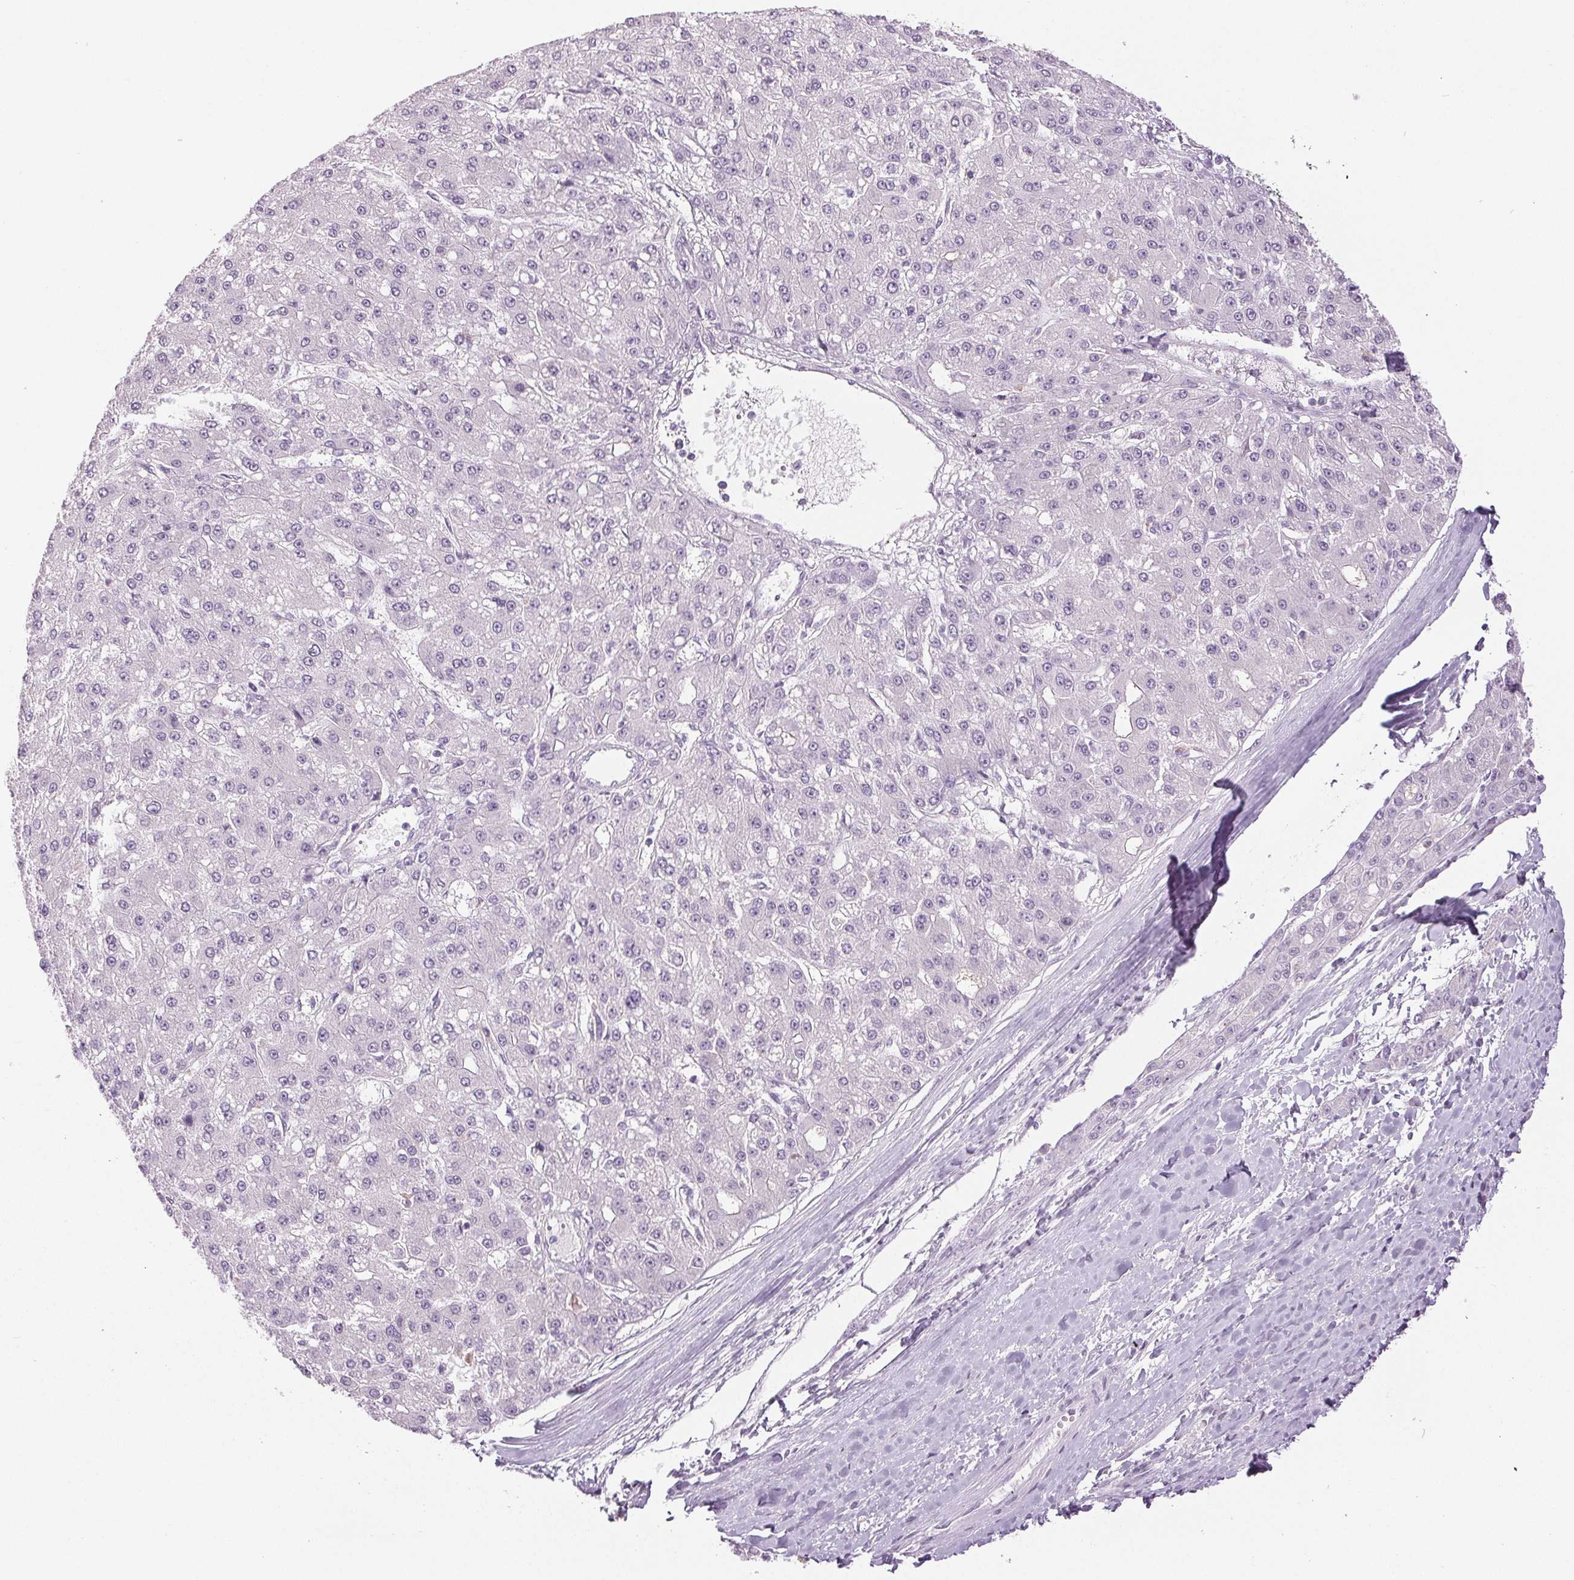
{"staining": {"intensity": "negative", "quantity": "none", "location": "none"}, "tissue": "liver cancer", "cell_type": "Tumor cells", "image_type": "cancer", "snomed": [{"axis": "morphology", "description": "Carcinoma, Hepatocellular, NOS"}, {"axis": "topography", "description": "Liver"}], "caption": "Immunohistochemical staining of human liver hepatocellular carcinoma shows no significant expression in tumor cells. Nuclei are stained in blue.", "gene": "DNAJC6", "patient": {"sex": "male", "age": 67}}